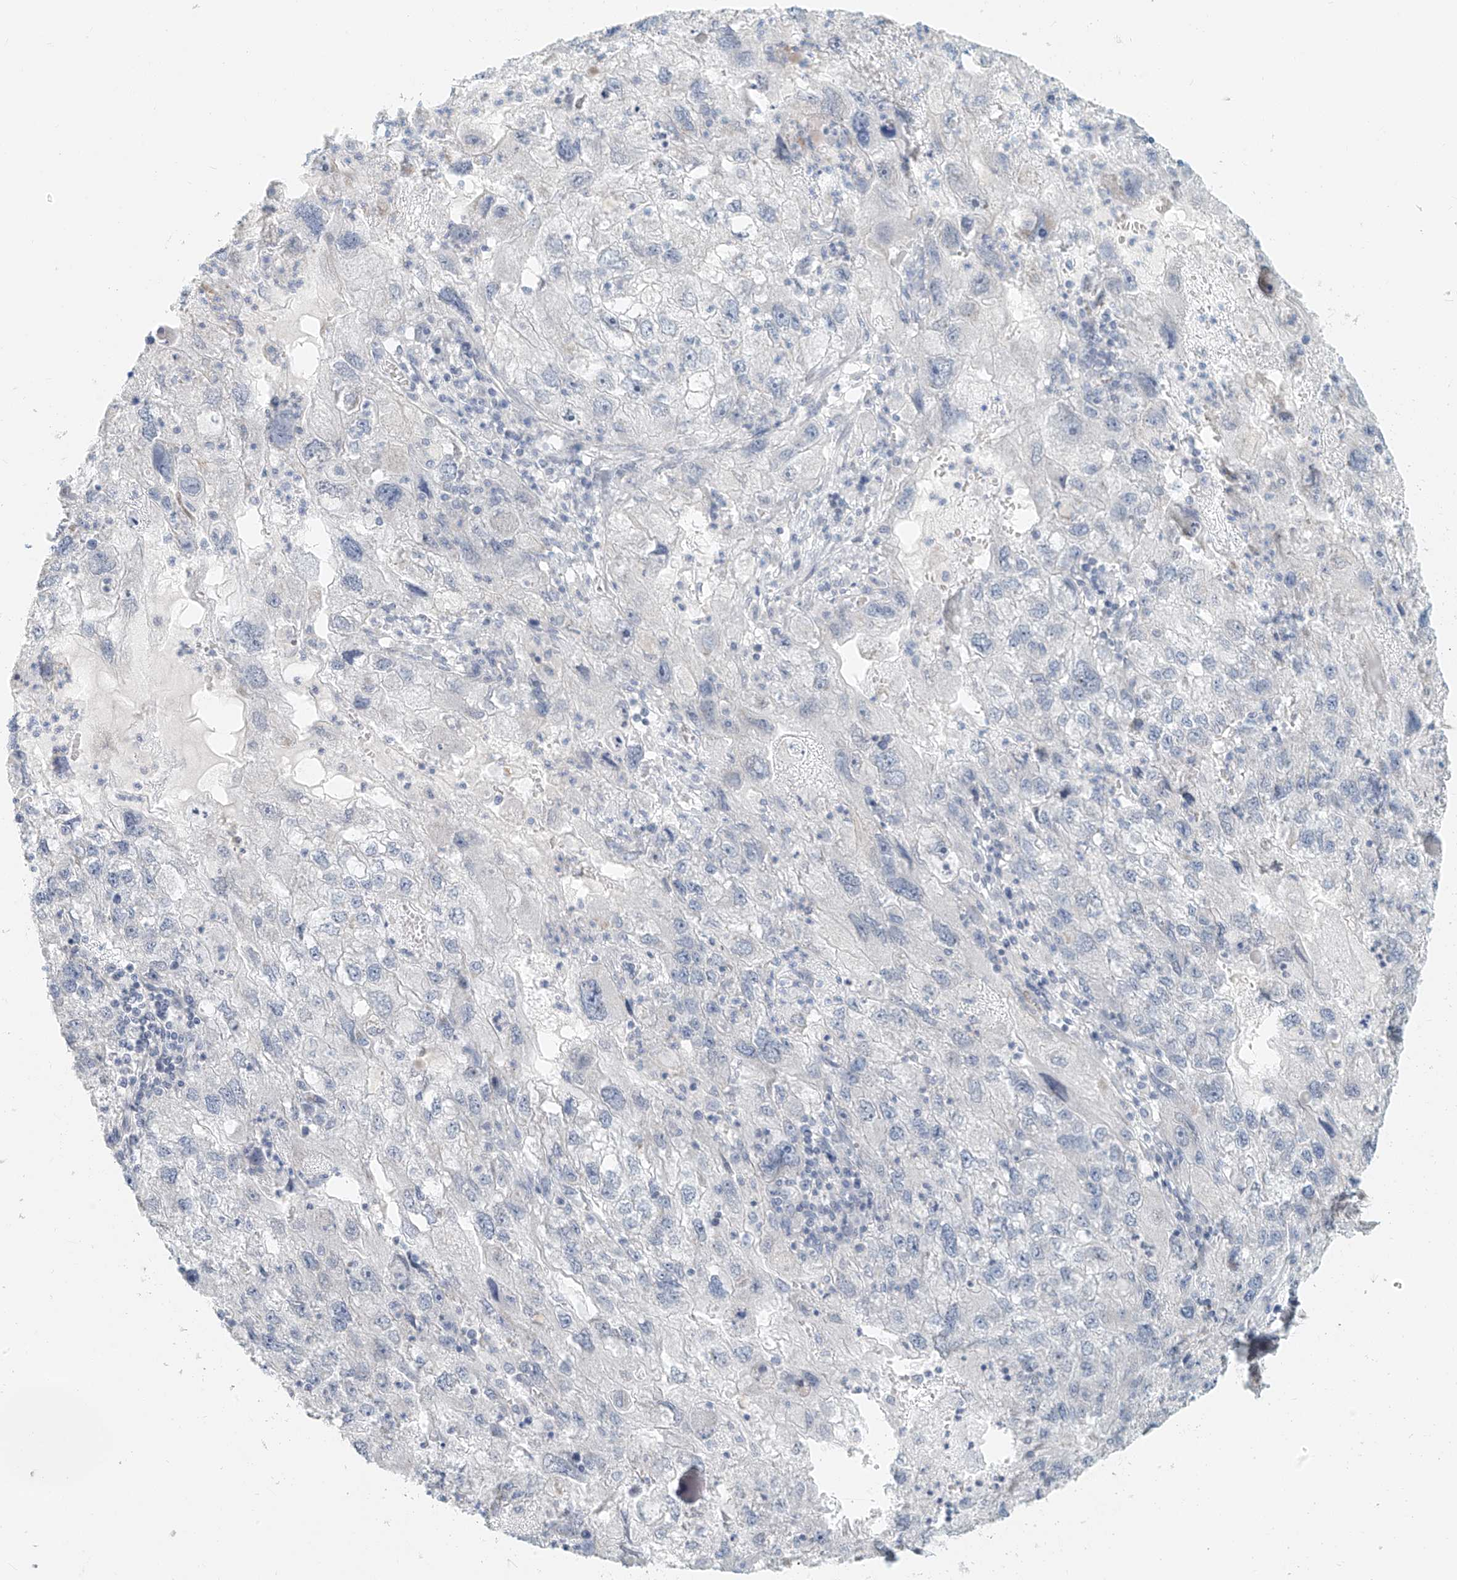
{"staining": {"intensity": "negative", "quantity": "none", "location": "none"}, "tissue": "endometrial cancer", "cell_type": "Tumor cells", "image_type": "cancer", "snomed": [{"axis": "morphology", "description": "Adenocarcinoma, NOS"}, {"axis": "topography", "description": "Endometrium"}], "caption": "Endometrial cancer (adenocarcinoma) stained for a protein using immunohistochemistry reveals no expression tumor cells.", "gene": "OSBPL7", "patient": {"sex": "female", "age": 49}}